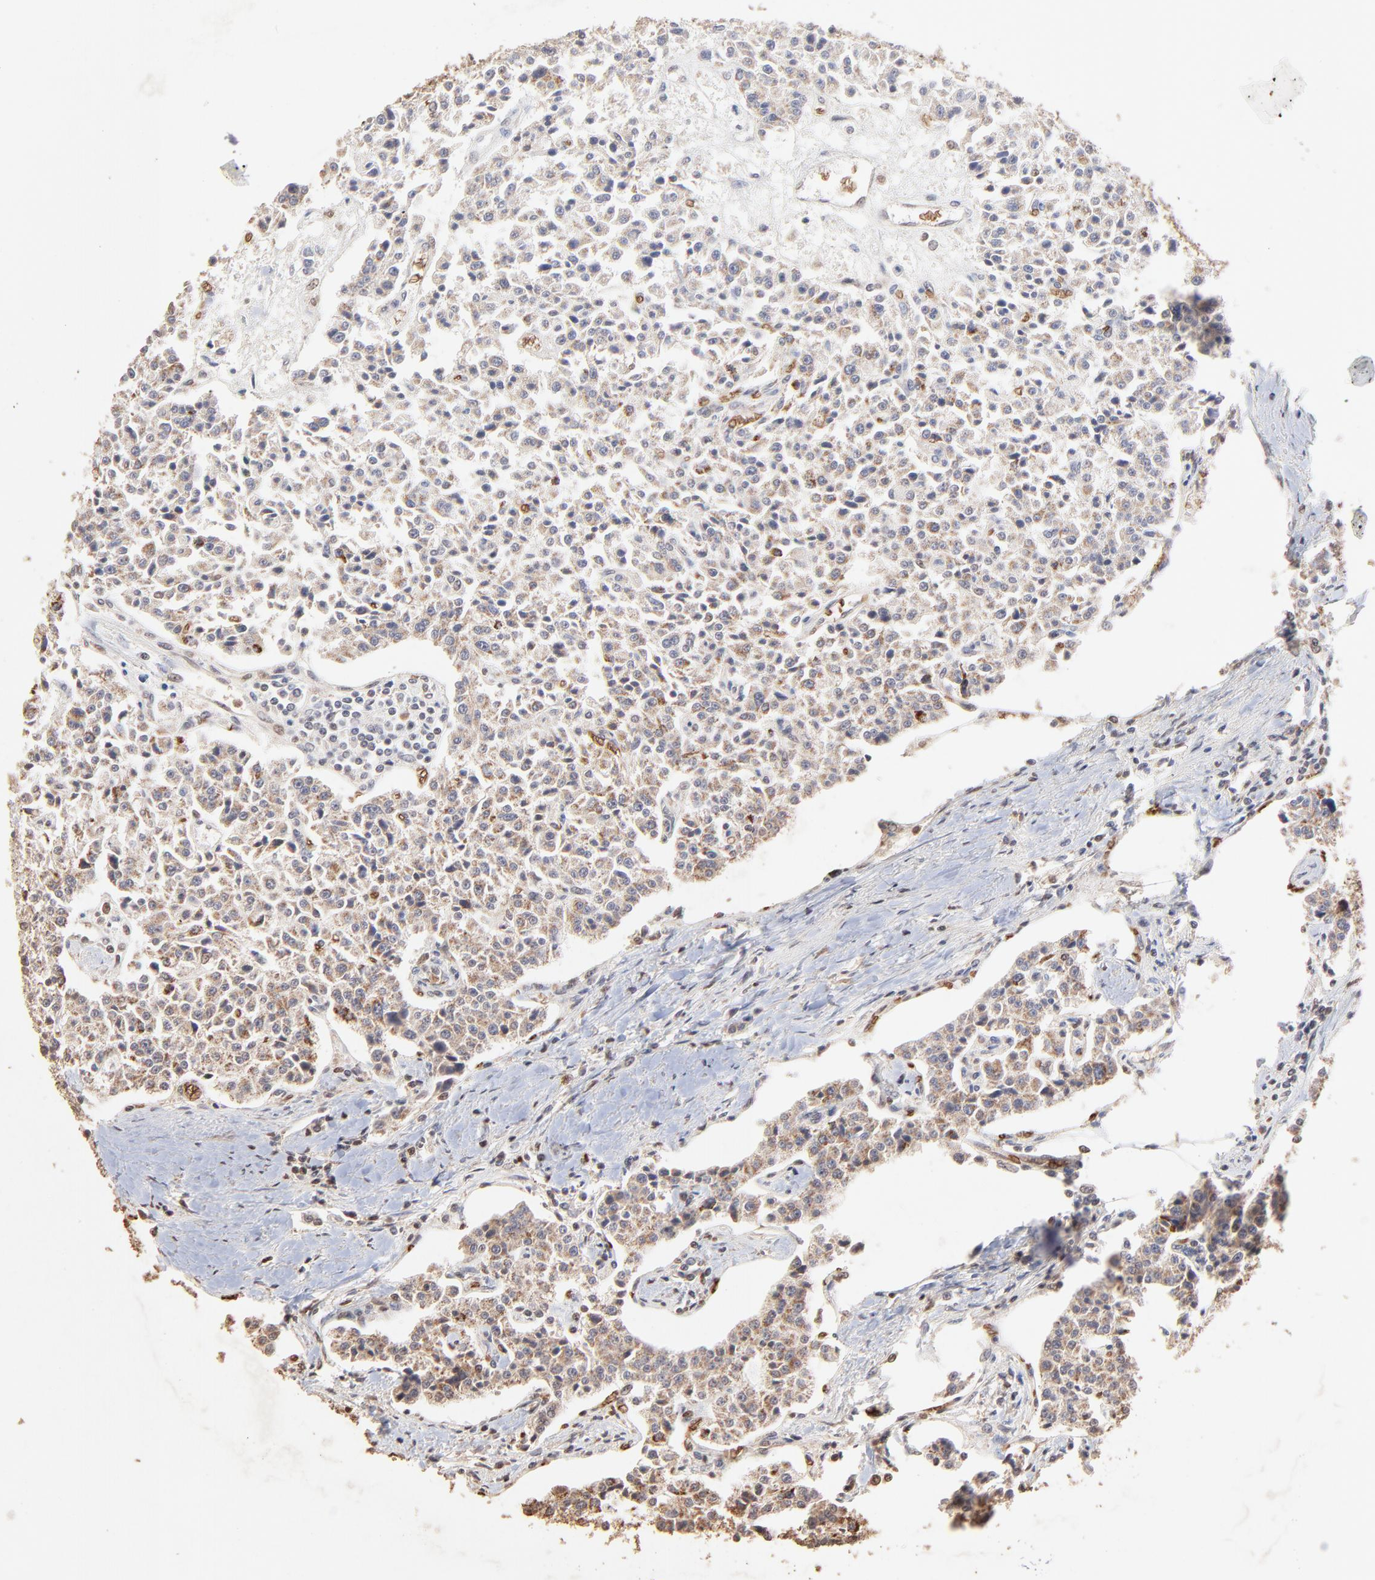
{"staining": {"intensity": "weak", "quantity": ">75%", "location": "cytoplasmic/membranous"}, "tissue": "carcinoid", "cell_type": "Tumor cells", "image_type": "cancer", "snomed": [{"axis": "morphology", "description": "Carcinoid, malignant, NOS"}, {"axis": "topography", "description": "Stomach"}], "caption": "This photomicrograph displays IHC staining of human carcinoid (malignant), with low weak cytoplasmic/membranous expression in about >75% of tumor cells.", "gene": "CASP1", "patient": {"sex": "female", "age": 76}}